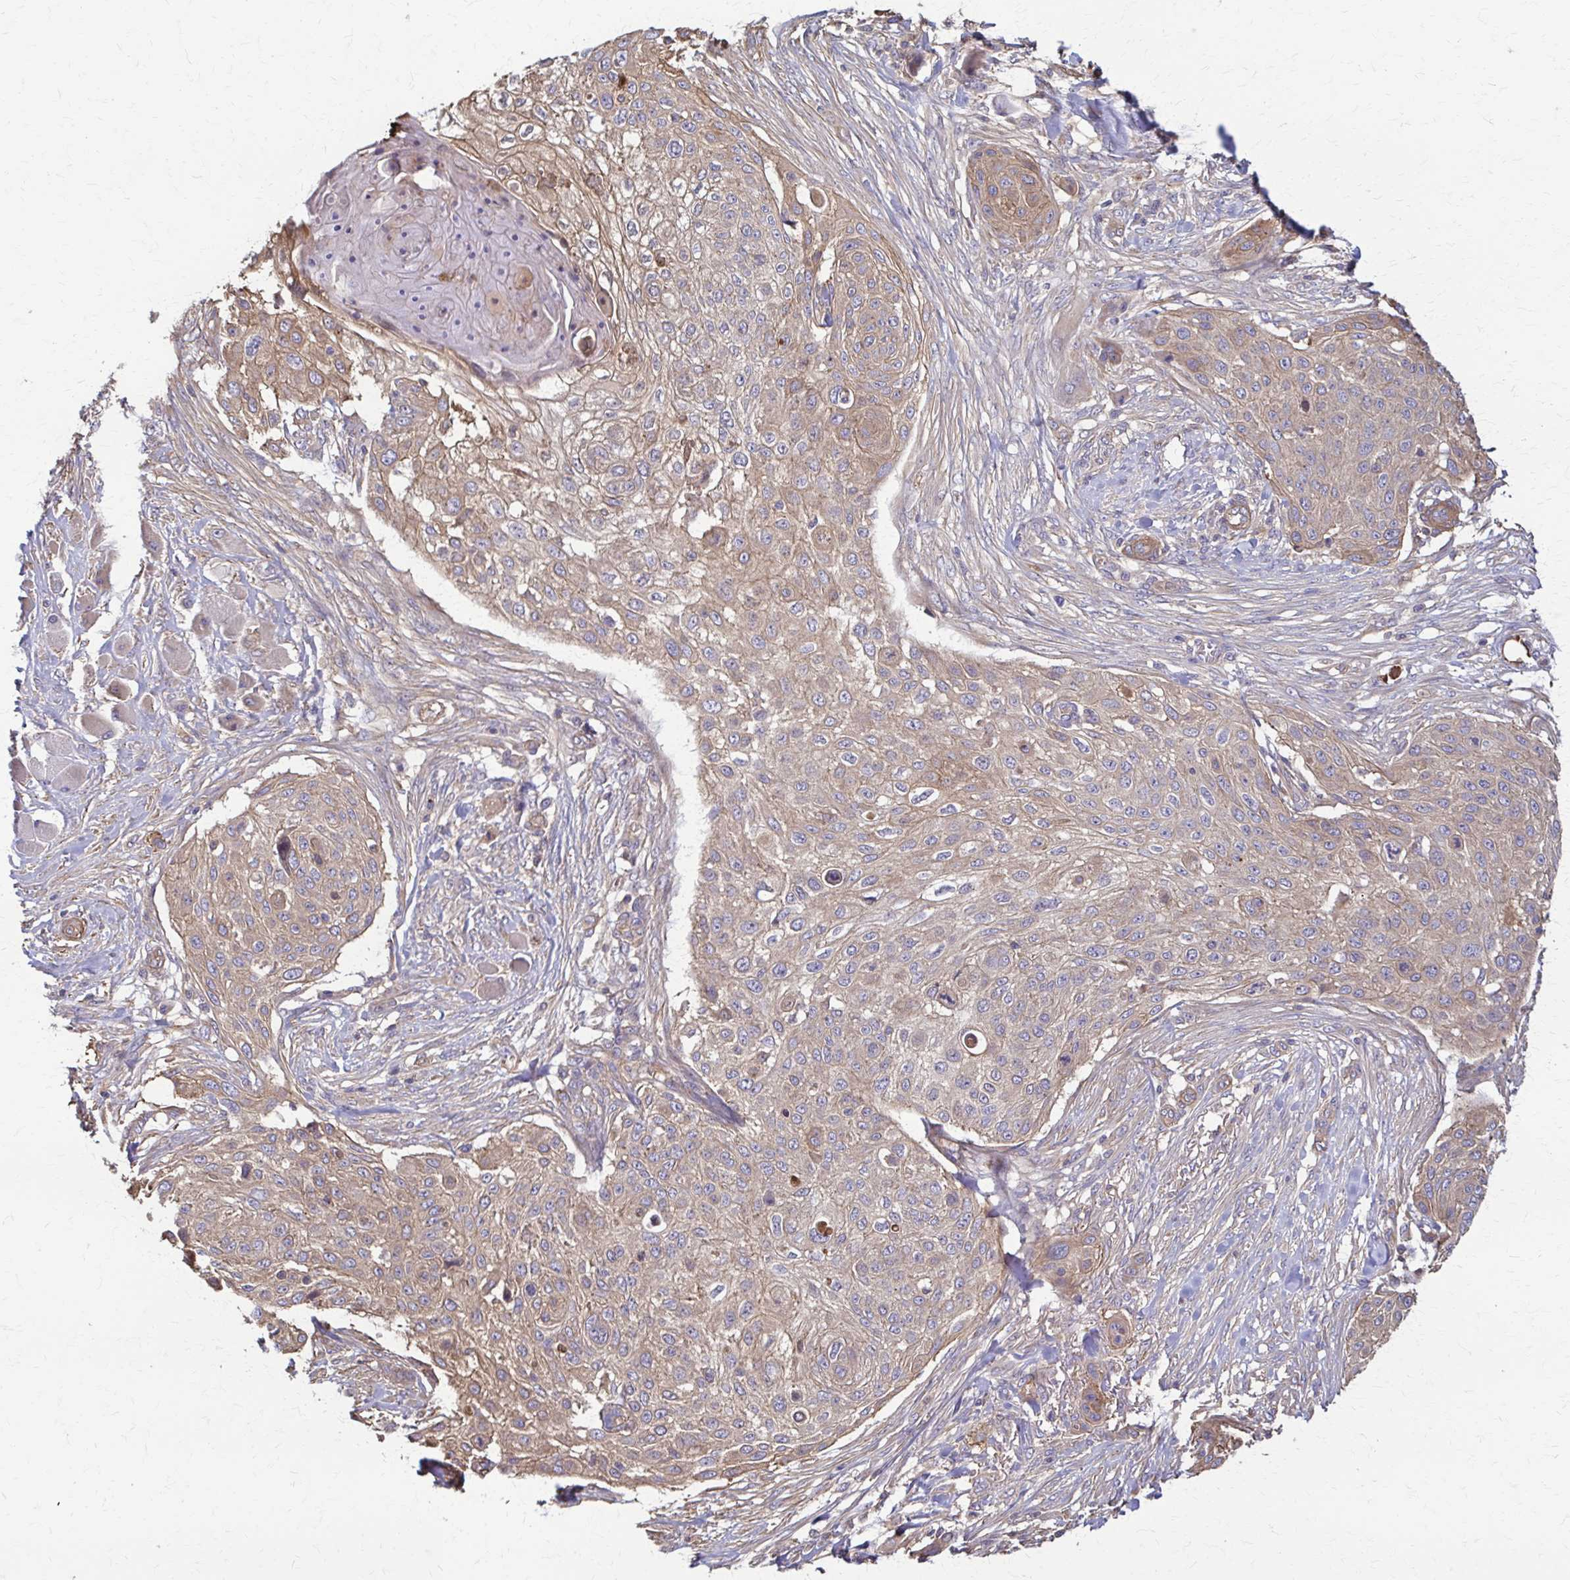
{"staining": {"intensity": "weak", "quantity": "25%-75%", "location": "cytoplasmic/membranous"}, "tissue": "skin cancer", "cell_type": "Tumor cells", "image_type": "cancer", "snomed": [{"axis": "morphology", "description": "Squamous cell carcinoma, NOS"}, {"axis": "topography", "description": "Skin"}], "caption": "Skin cancer stained with DAB IHC reveals low levels of weak cytoplasmic/membranous expression in about 25%-75% of tumor cells.", "gene": "DSP", "patient": {"sex": "female", "age": 87}}